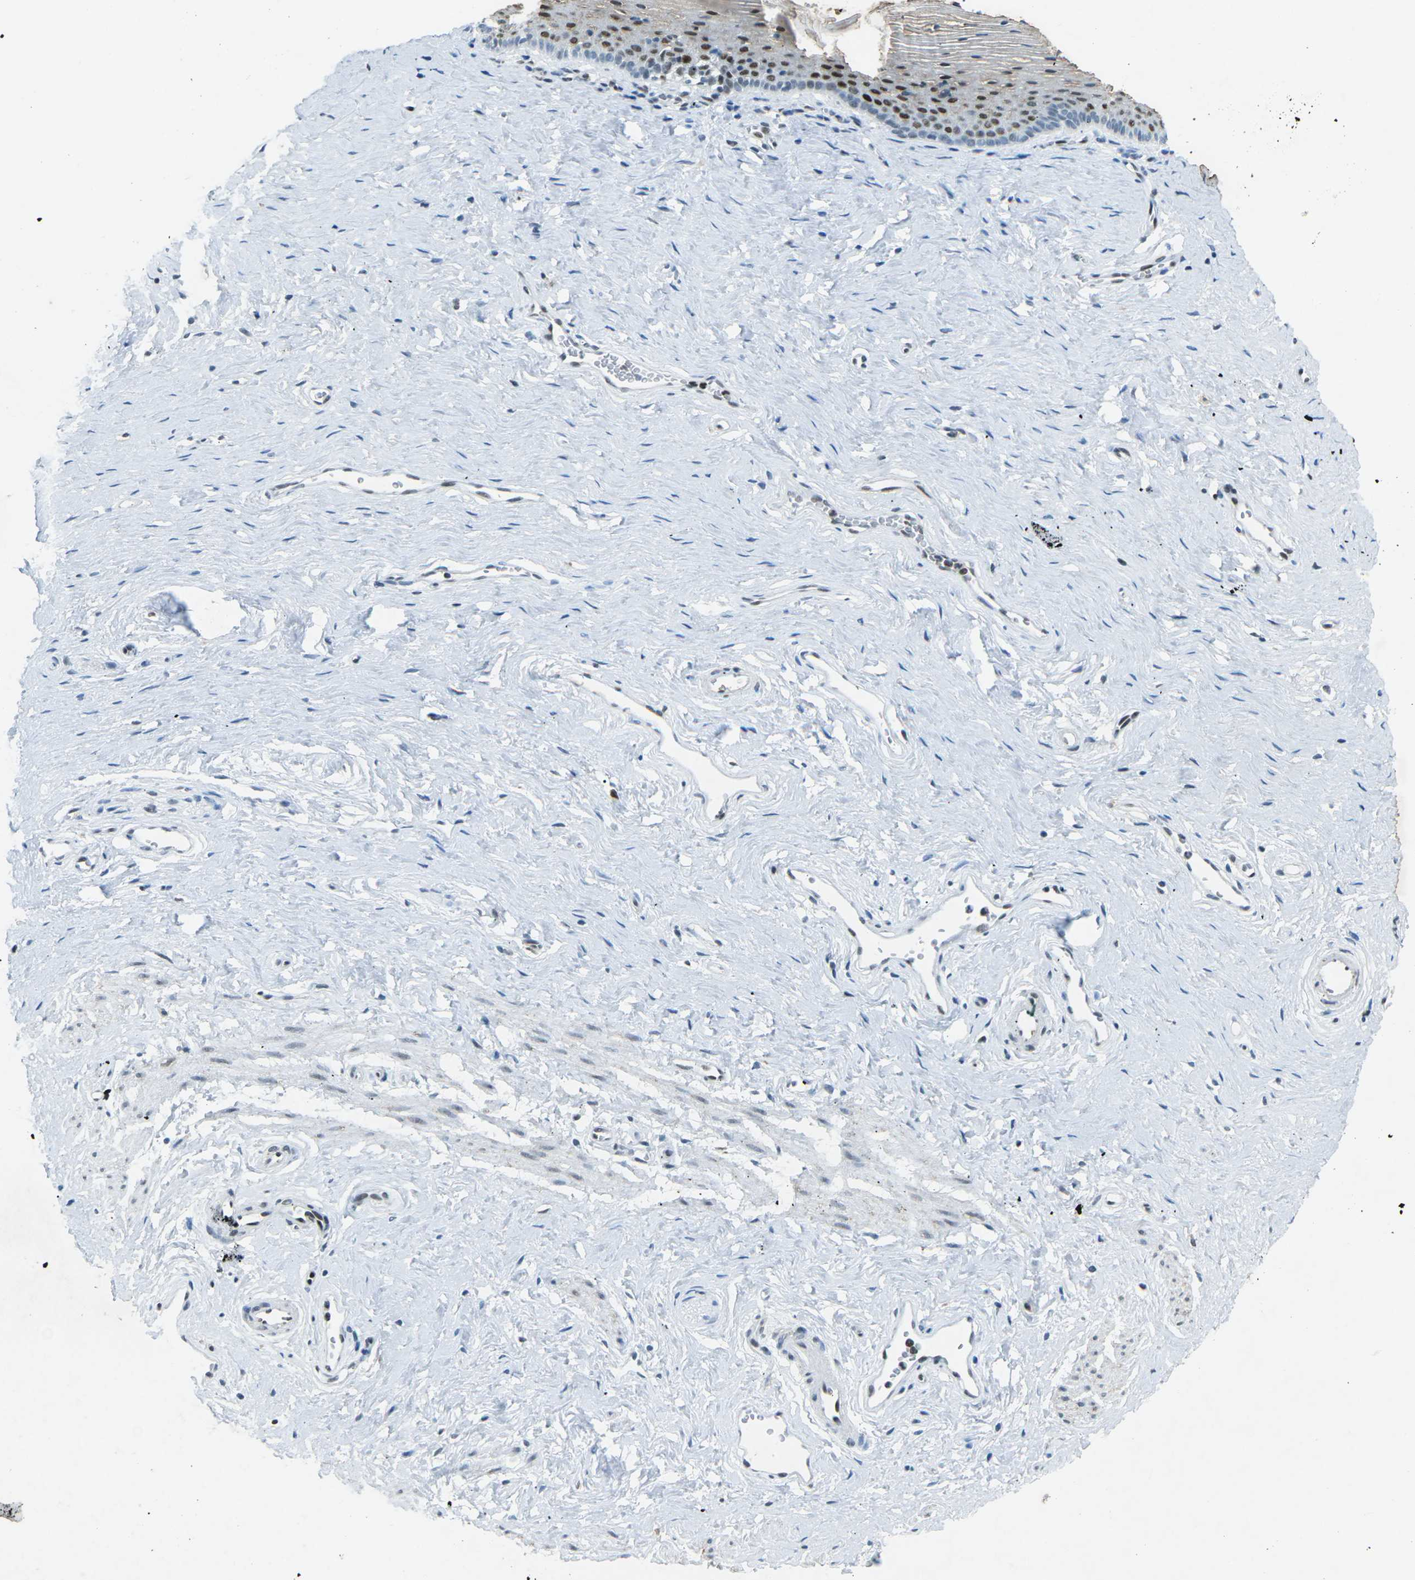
{"staining": {"intensity": "strong", "quantity": ">75%", "location": "nuclear"}, "tissue": "vagina", "cell_type": "Squamous epithelial cells", "image_type": "normal", "snomed": [{"axis": "morphology", "description": "Normal tissue, NOS"}, {"axis": "topography", "description": "Vagina"}], "caption": "A brown stain highlights strong nuclear positivity of a protein in squamous epithelial cells of benign vagina. The protein of interest is stained brown, and the nuclei are stained in blue (DAB IHC with brightfield microscopy, high magnification).", "gene": "RB1", "patient": {"sex": "female", "age": 32}}